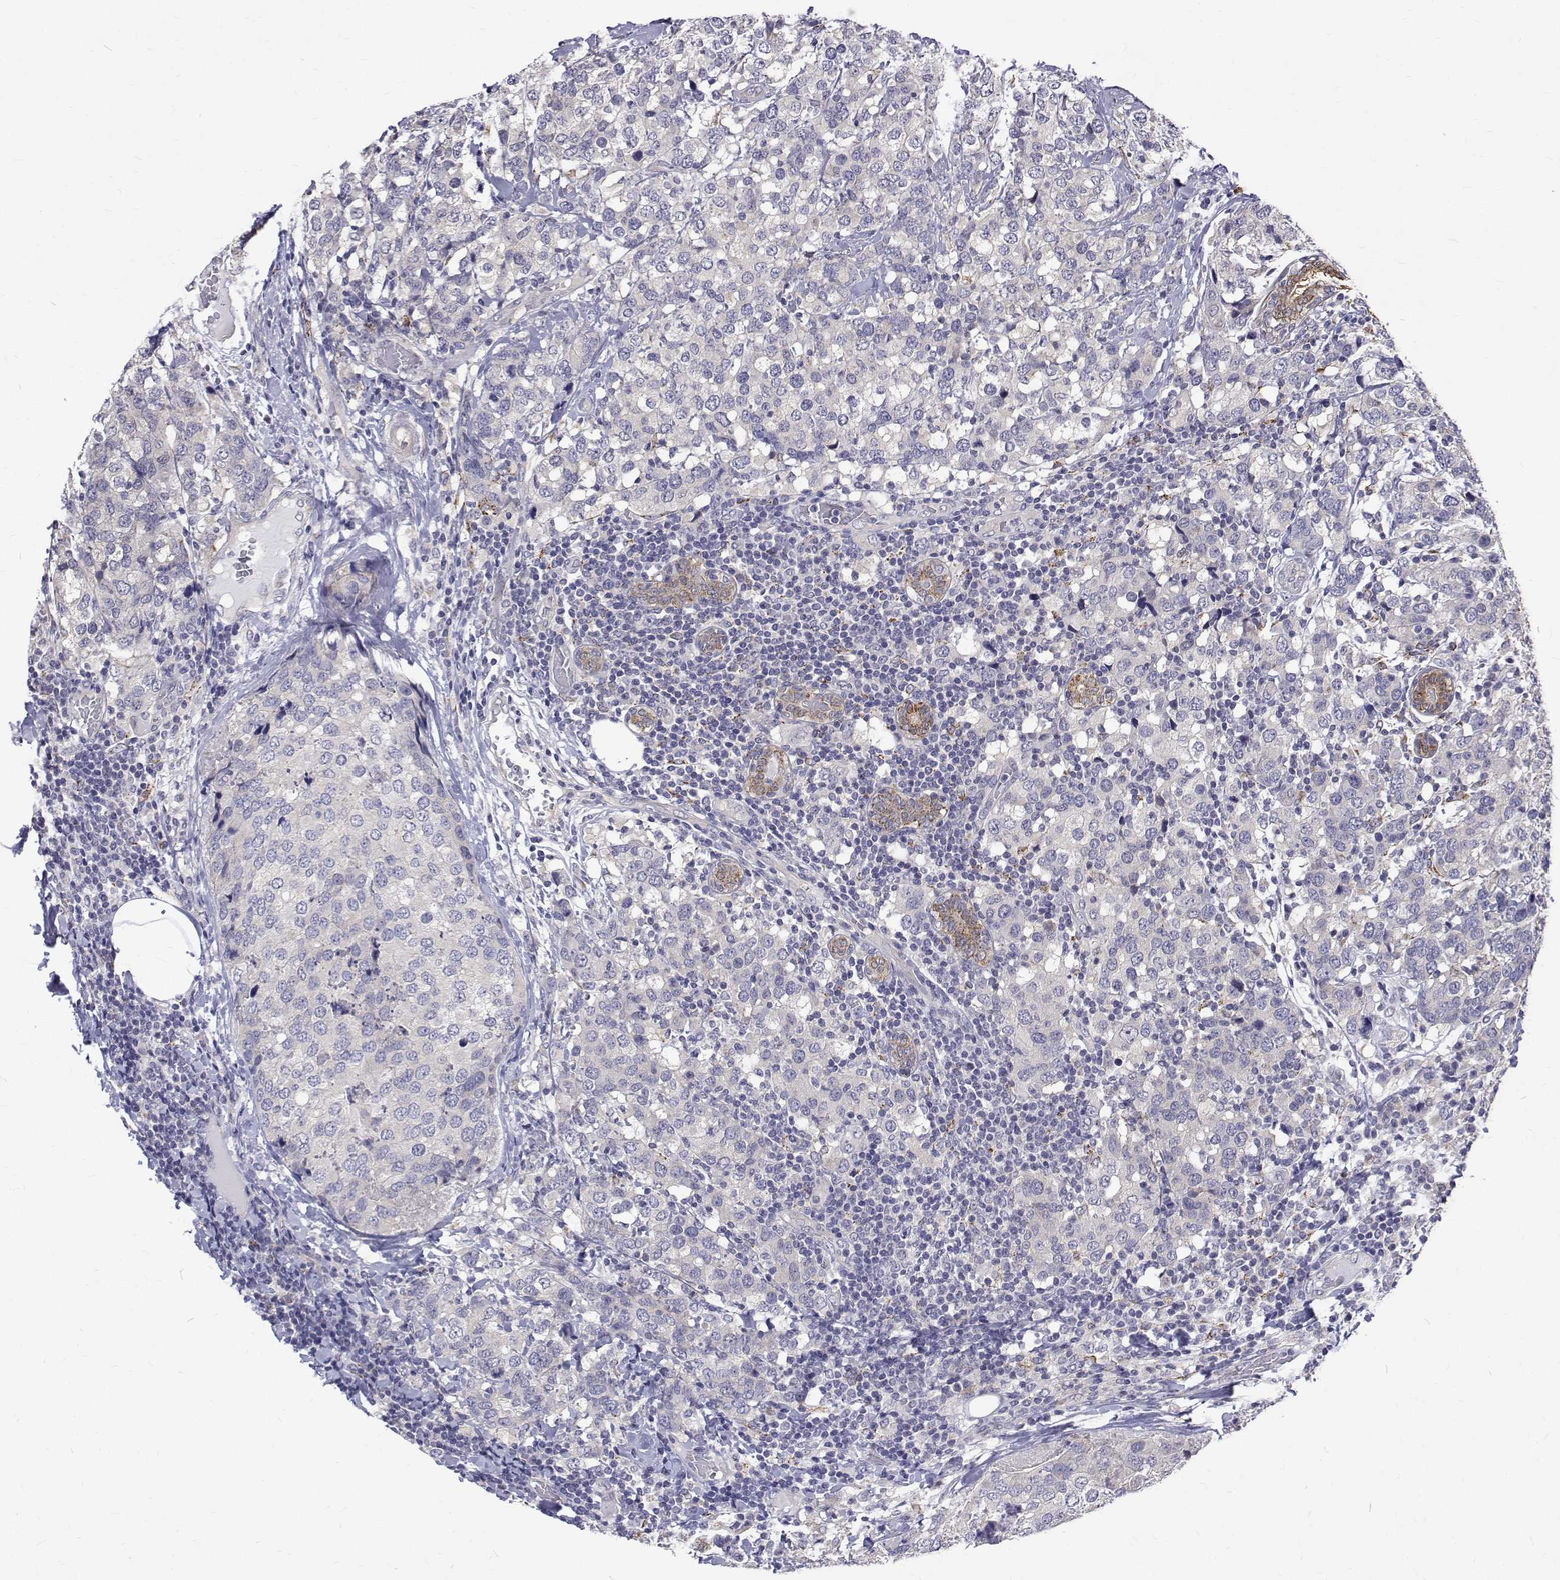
{"staining": {"intensity": "negative", "quantity": "none", "location": "none"}, "tissue": "breast cancer", "cell_type": "Tumor cells", "image_type": "cancer", "snomed": [{"axis": "morphology", "description": "Lobular carcinoma"}, {"axis": "topography", "description": "Breast"}], "caption": "Human breast cancer stained for a protein using immunohistochemistry demonstrates no staining in tumor cells.", "gene": "PADI1", "patient": {"sex": "female", "age": 59}}